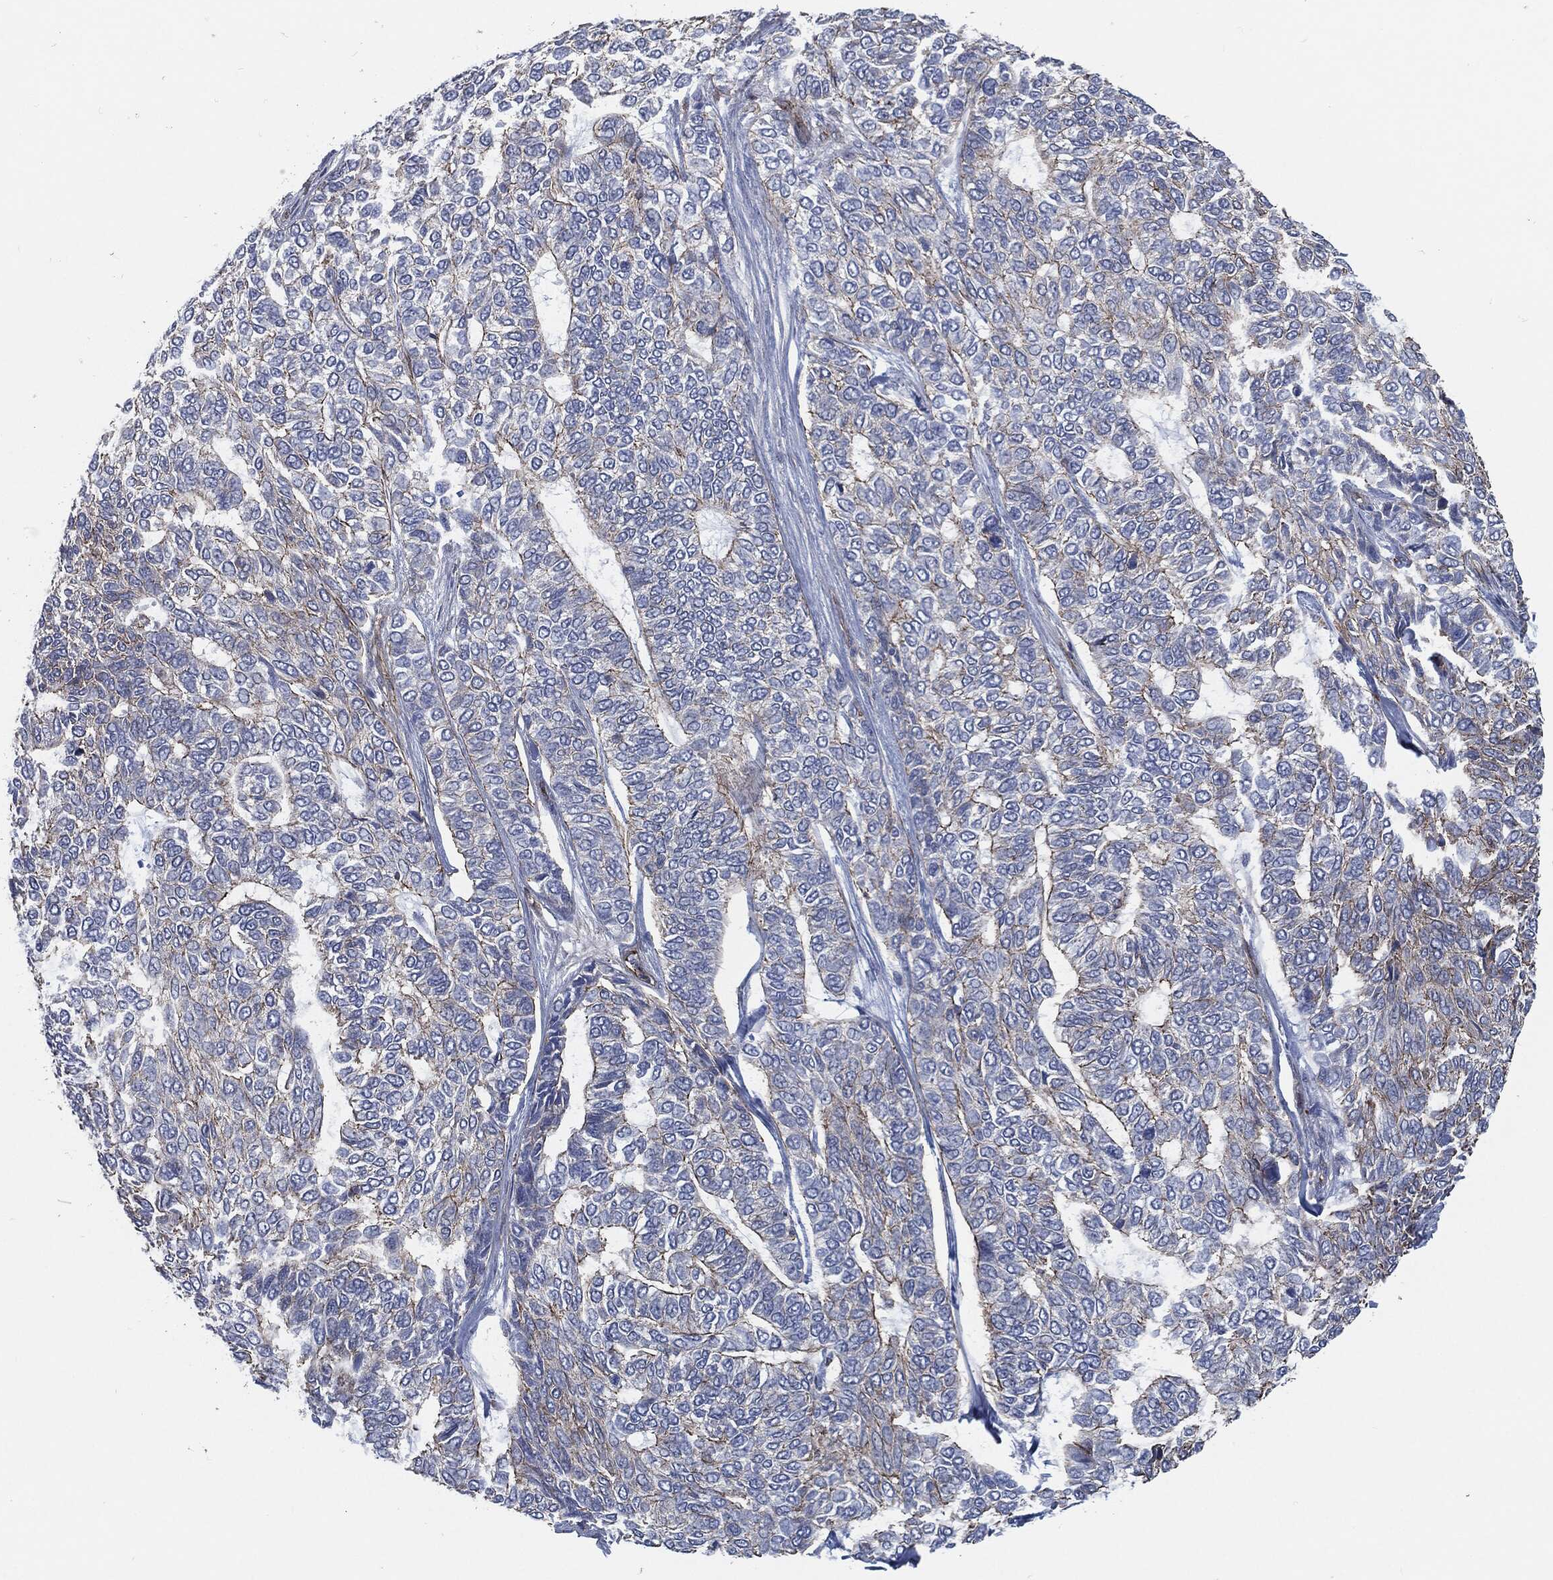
{"staining": {"intensity": "moderate", "quantity": "<25%", "location": "cytoplasmic/membranous"}, "tissue": "skin cancer", "cell_type": "Tumor cells", "image_type": "cancer", "snomed": [{"axis": "morphology", "description": "Basal cell carcinoma"}, {"axis": "topography", "description": "Skin"}], "caption": "The photomicrograph displays a brown stain indicating the presence of a protein in the cytoplasmic/membranous of tumor cells in skin basal cell carcinoma.", "gene": "SVIL", "patient": {"sex": "female", "age": 65}}